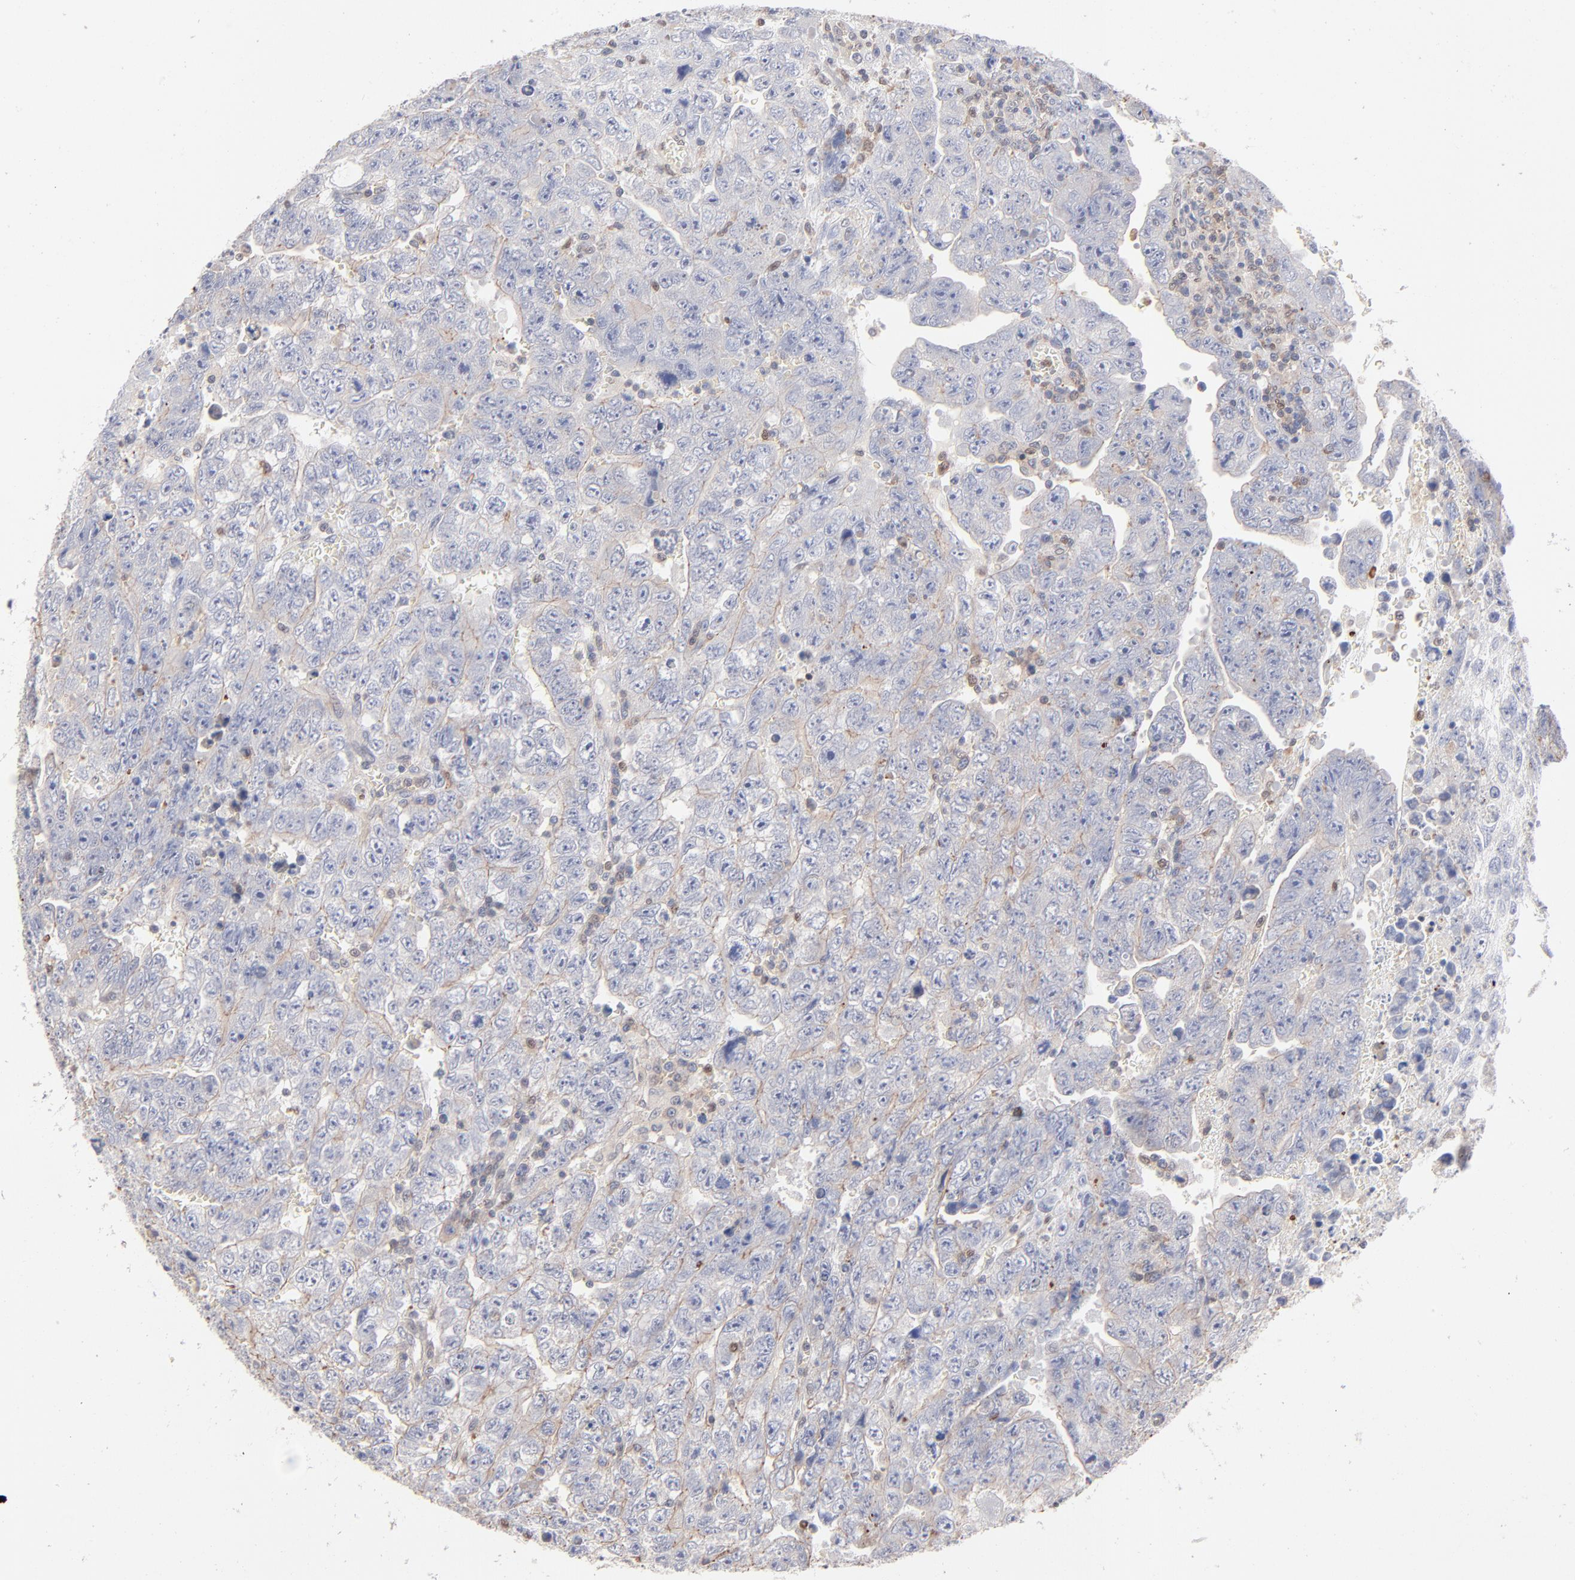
{"staining": {"intensity": "negative", "quantity": "none", "location": "none"}, "tissue": "testis cancer", "cell_type": "Tumor cells", "image_type": "cancer", "snomed": [{"axis": "morphology", "description": "Carcinoma, Embryonal, NOS"}, {"axis": "topography", "description": "Testis"}], "caption": "High power microscopy histopathology image of an IHC histopathology image of testis embryonal carcinoma, revealing no significant expression in tumor cells.", "gene": "ARHGEF6", "patient": {"sex": "male", "age": 28}}